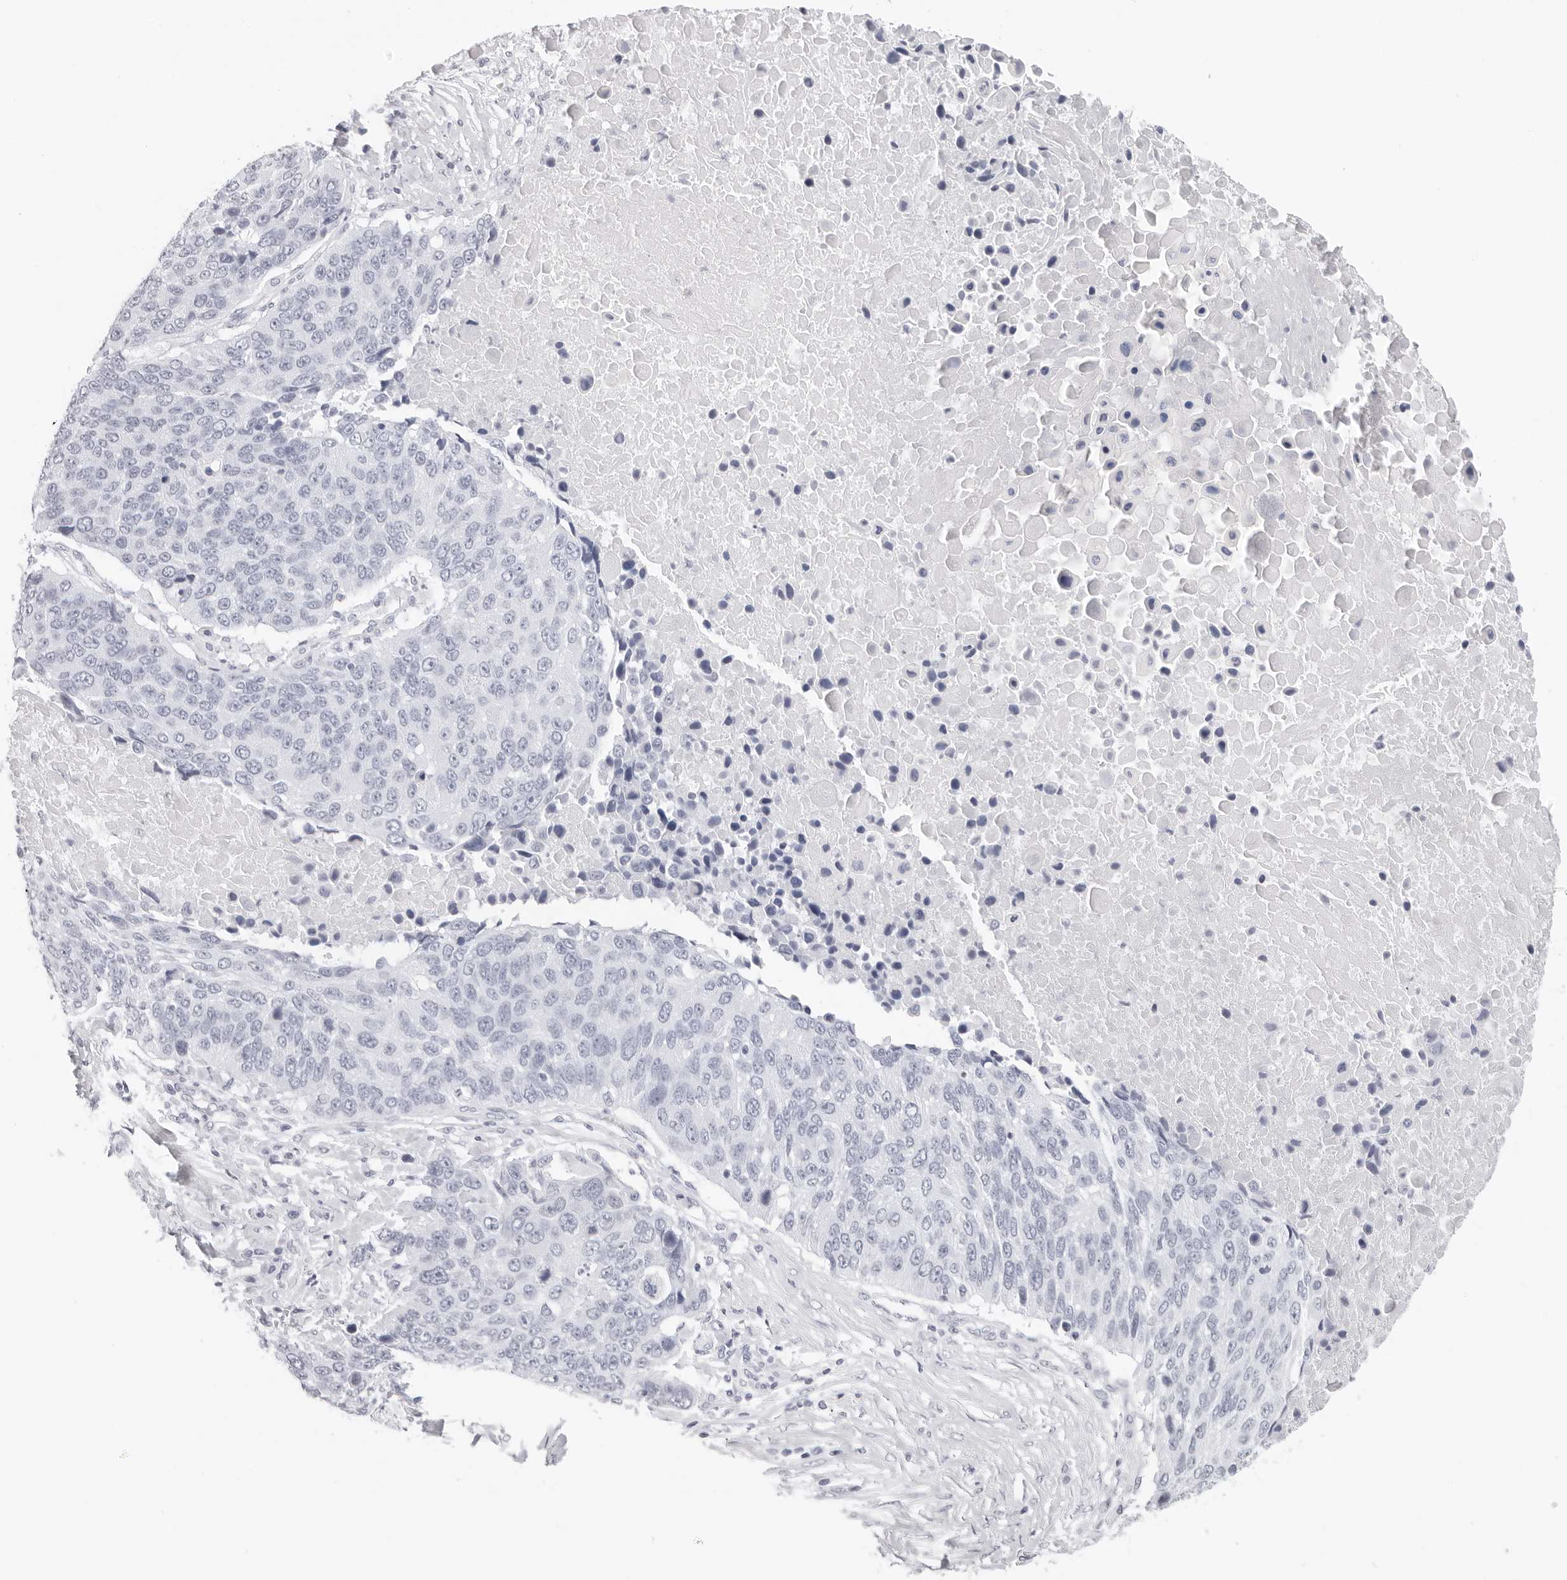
{"staining": {"intensity": "negative", "quantity": "none", "location": "none"}, "tissue": "lung cancer", "cell_type": "Tumor cells", "image_type": "cancer", "snomed": [{"axis": "morphology", "description": "Squamous cell carcinoma, NOS"}, {"axis": "topography", "description": "Lung"}], "caption": "Immunohistochemistry (IHC) of human lung cancer (squamous cell carcinoma) shows no staining in tumor cells.", "gene": "AGMAT", "patient": {"sex": "male", "age": 66}}